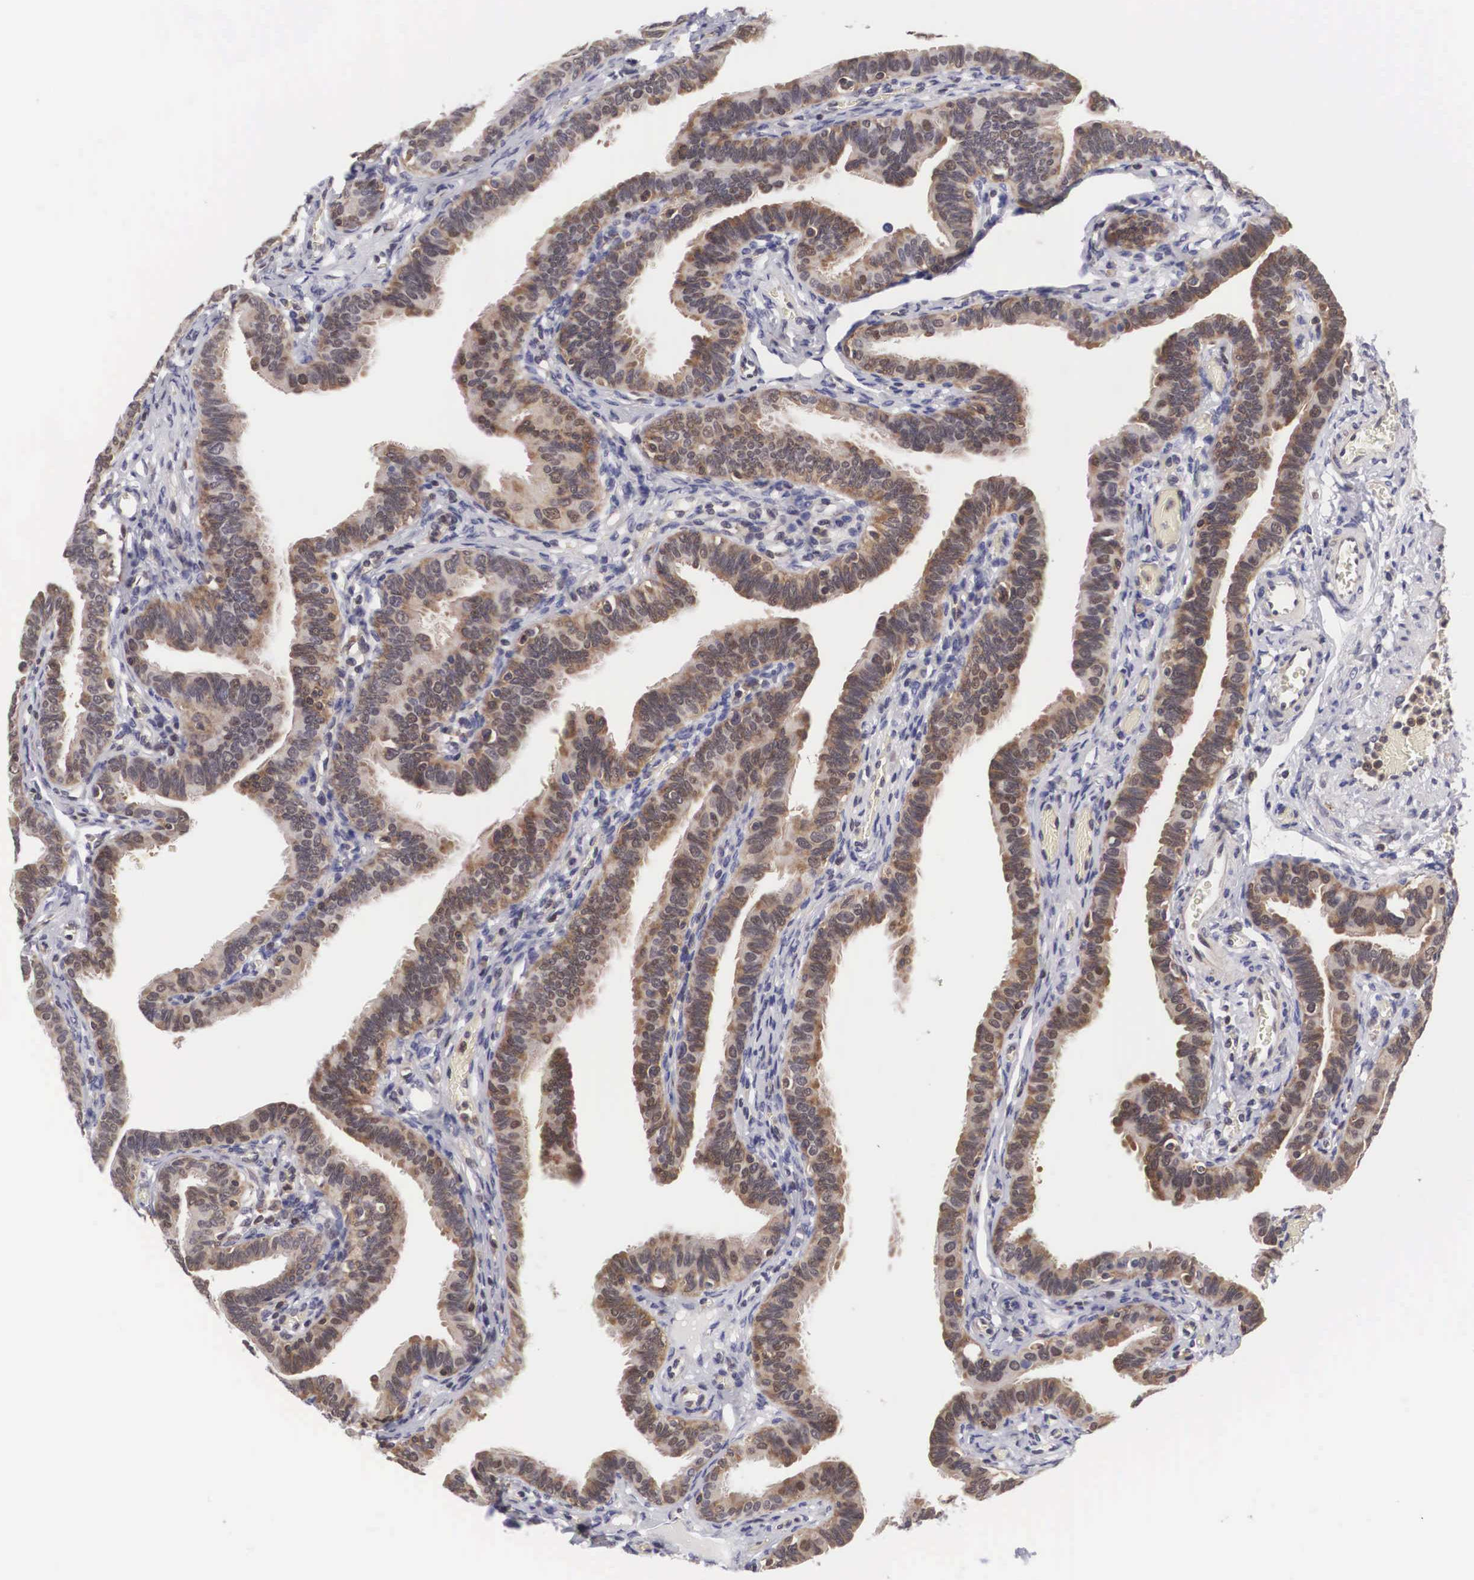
{"staining": {"intensity": "strong", "quantity": ">75%", "location": "cytoplasmic/membranous,nuclear"}, "tissue": "fallopian tube", "cell_type": "Glandular cells", "image_type": "normal", "snomed": [{"axis": "morphology", "description": "Normal tissue, NOS"}, {"axis": "topography", "description": "Fallopian tube"}], "caption": "Fallopian tube stained with DAB IHC demonstrates high levels of strong cytoplasmic/membranous,nuclear positivity in approximately >75% of glandular cells. The staining was performed using DAB, with brown indicating positive protein expression. Nuclei are stained blue with hematoxylin.", "gene": "ADSL", "patient": {"sex": "female", "age": 38}}